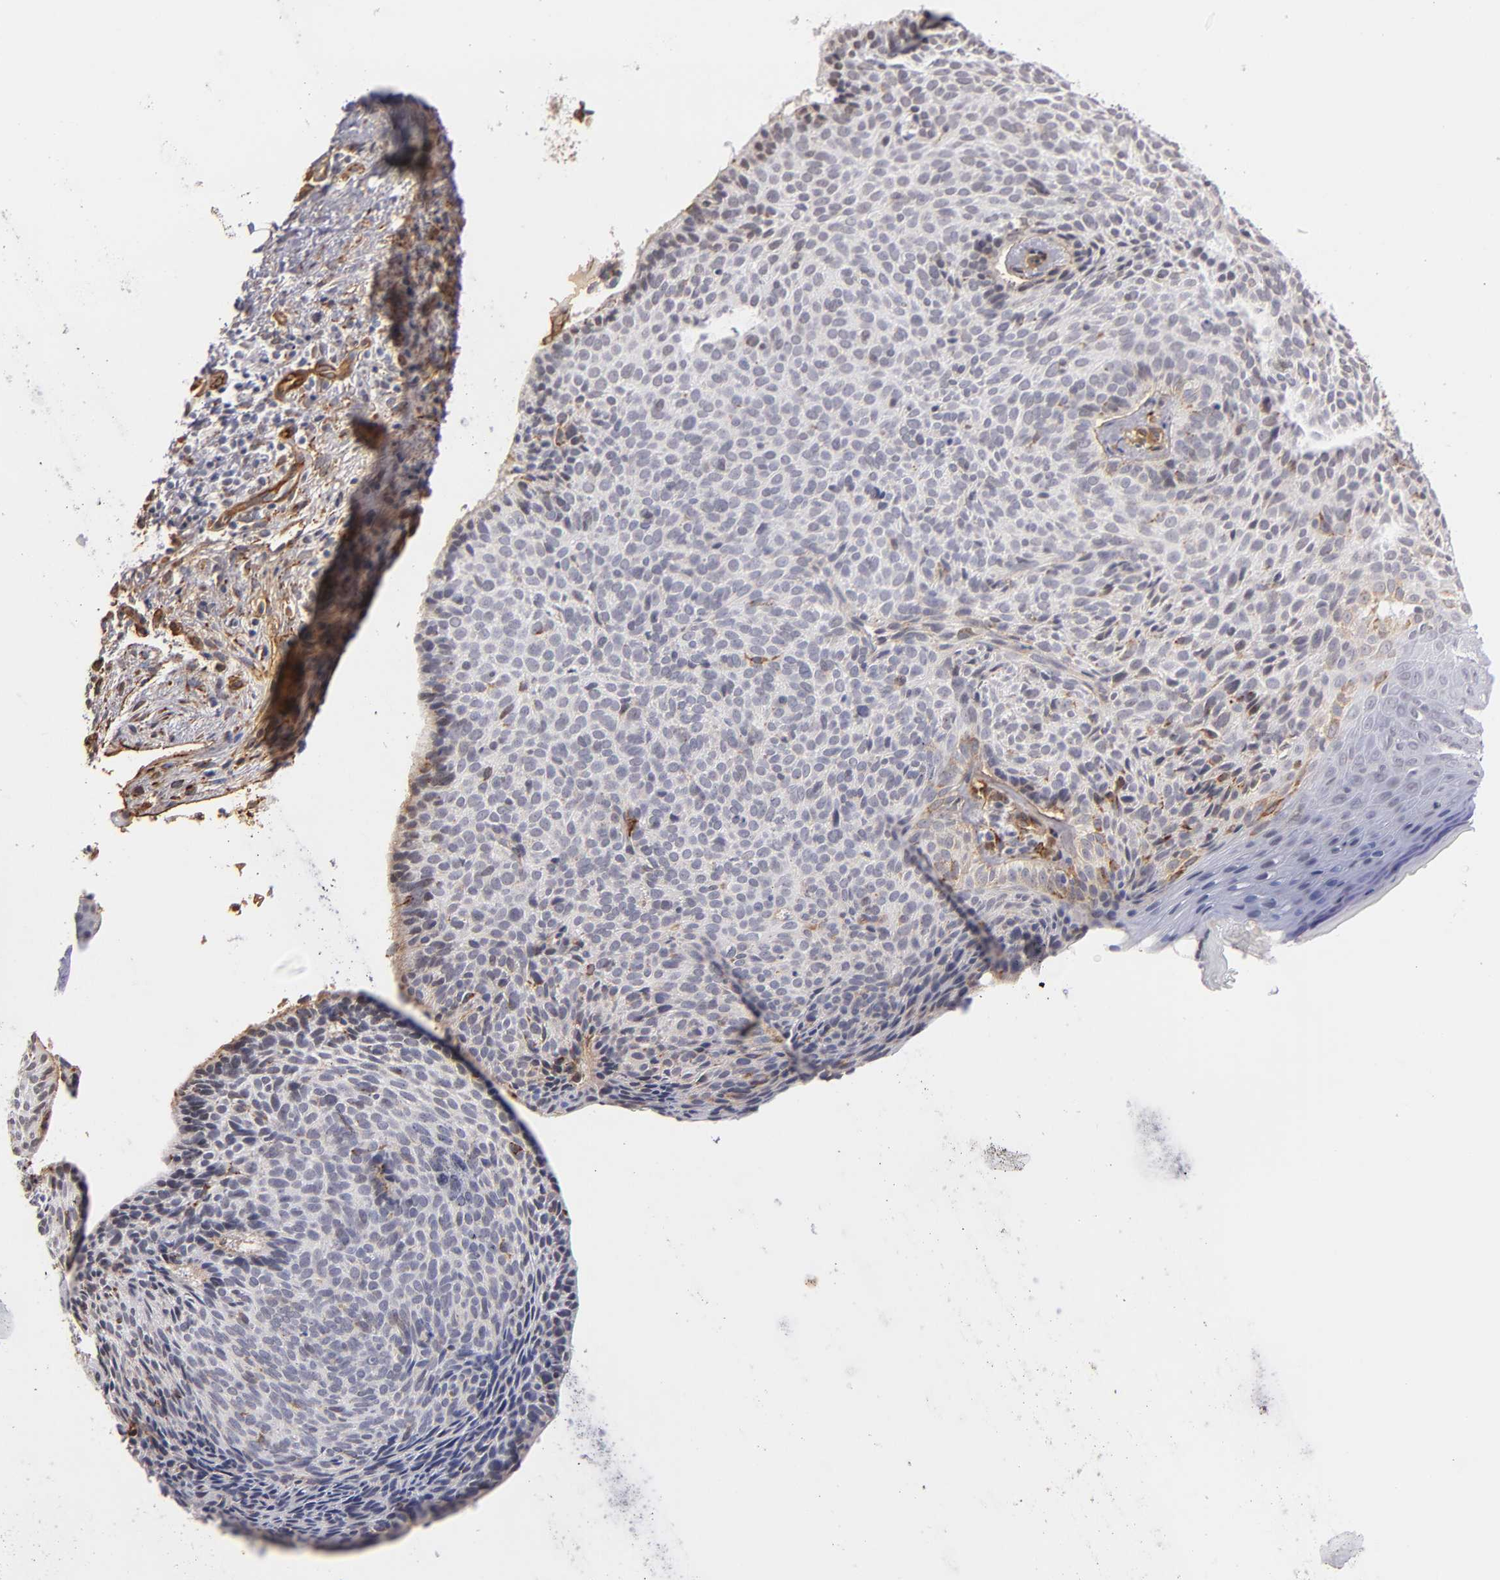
{"staining": {"intensity": "negative", "quantity": "none", "location": "none"}, "tissue": "skin cancer", "cell_type": "Tumor cells", "image_type": "cancer", "snomed": [{"axis": "morphology", "description": "Basal cell carcinoma"}, {"axis": "topography", "description": "Skin"}], "caption": "DAB immunohistochemical staining of skin cancer (basal cell carcinoma) reveals no significant staining in tumor cells.", "gene": "LAMC1", "patient": {"sex": "female", "age": 78}}